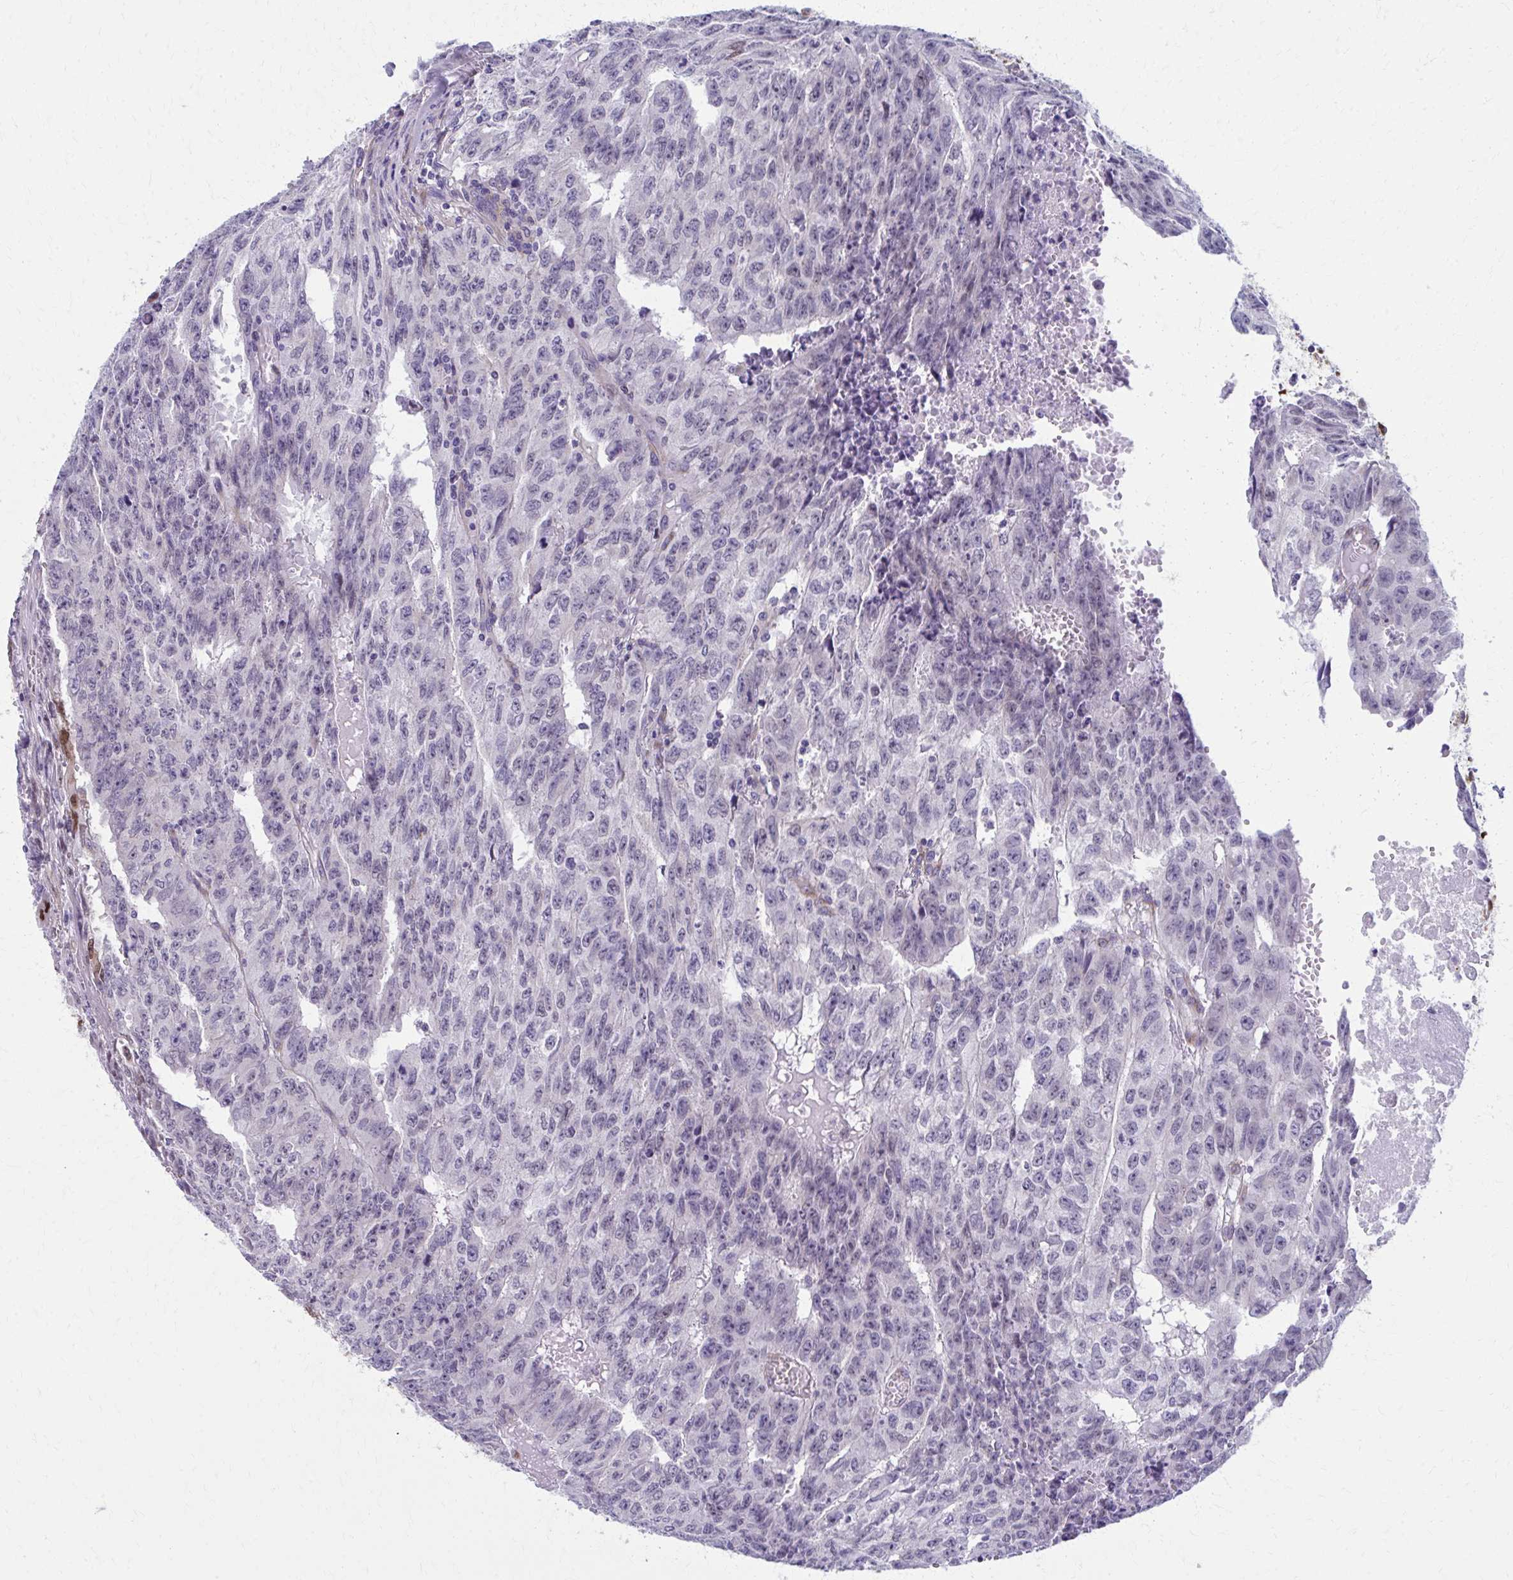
{"staining": {"intensity": "negative", "quantity": "none", "location": "none"}, "tissue": "testis cancer", "cell_type": "Tumor cells", "image_type": "cancer", "snomed": [{"axis": "morphology", "description": "Carcinoma, Embryonal, NOS"}, {"axis": "morphology", "description": "Teratoma, malignant, NOS"}, {"axis": "topography", "description": "Testis"}], "caption": "A histopathology image of testis cancer (malignant teratoma) stained for a protein demonstrates no brown staining in tumor cells.", "gene": "SPATS2L", "patient": {"sex": "male", "age": 24}}